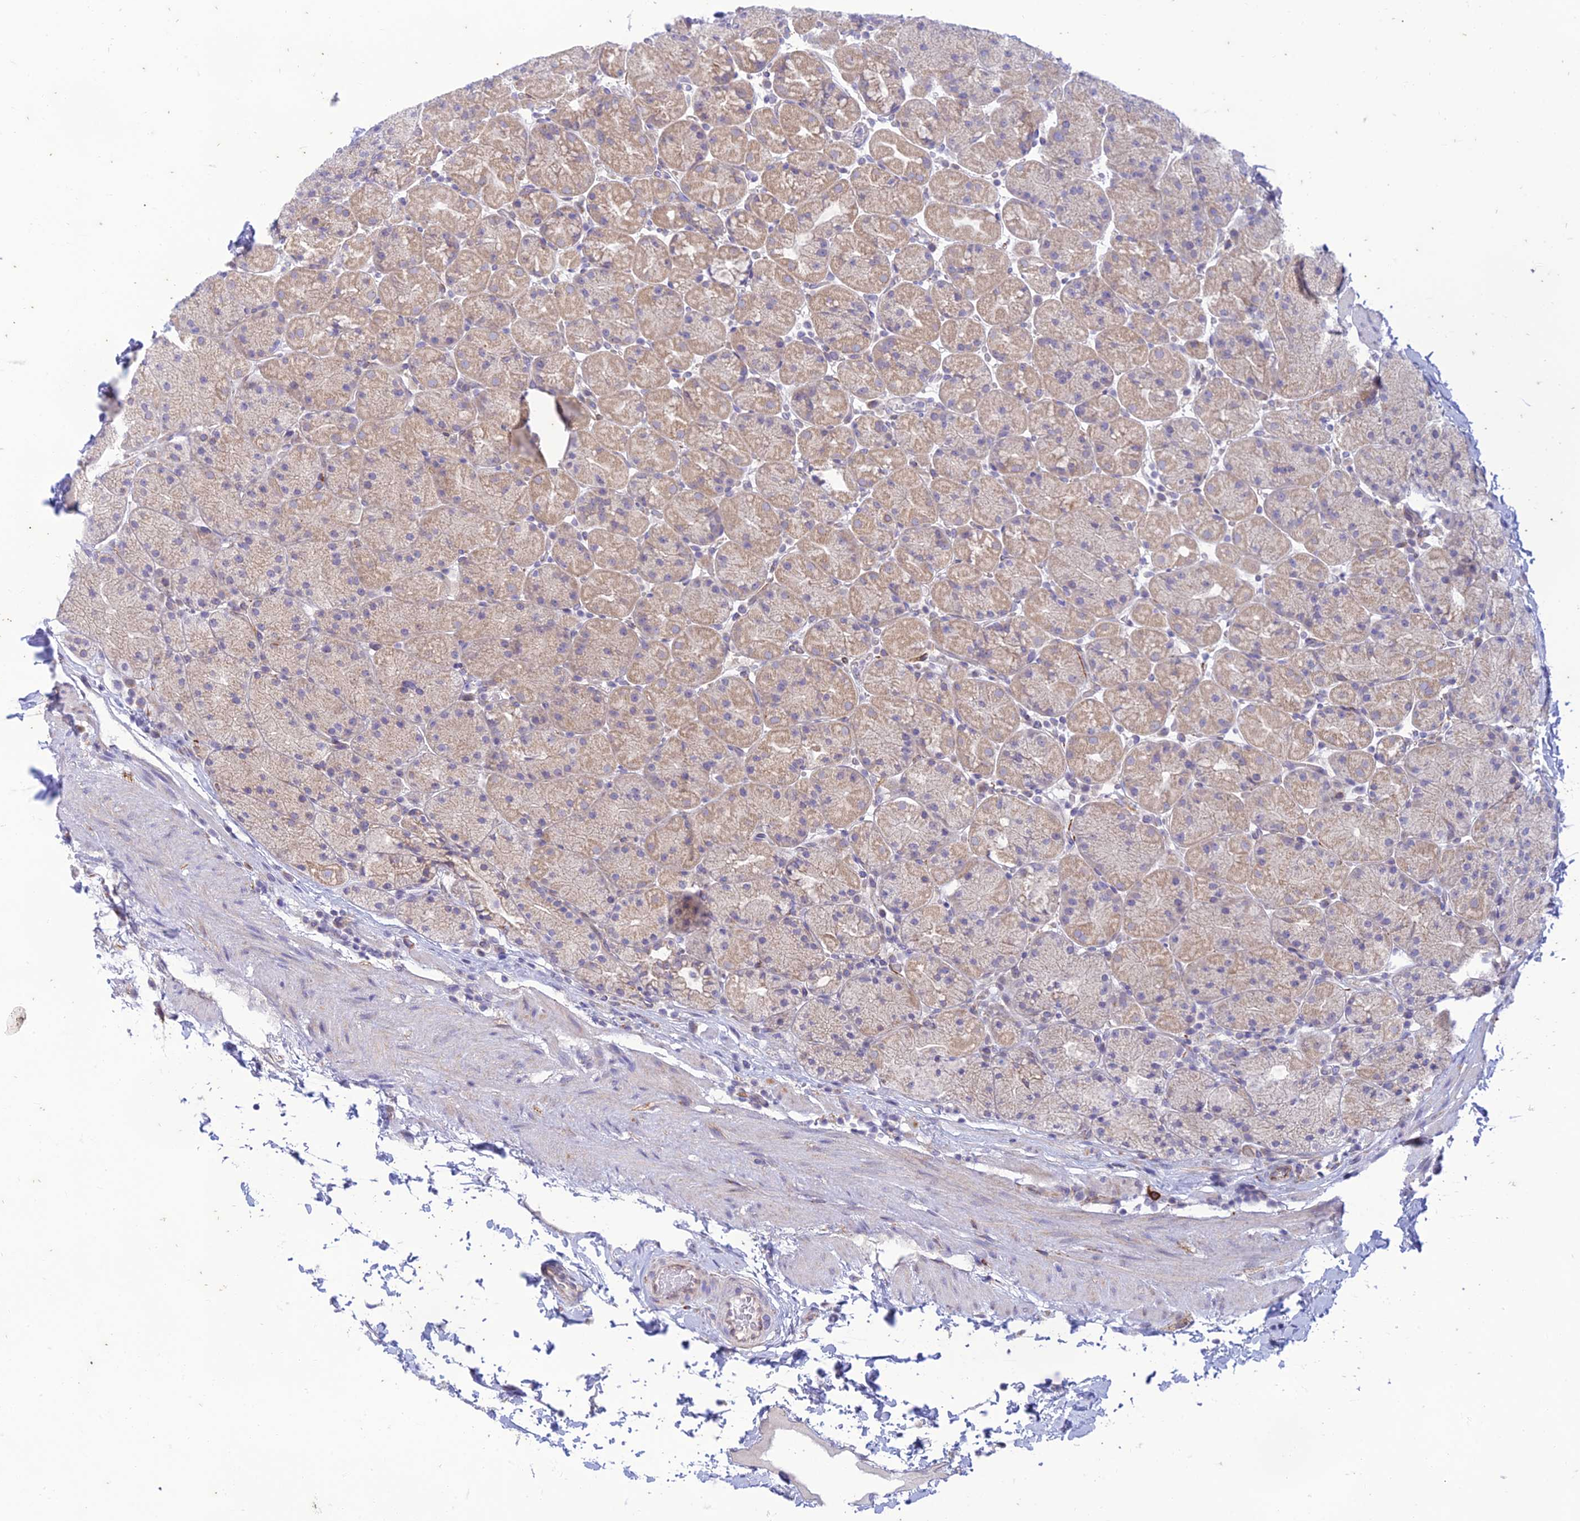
{"staining": {"intensity": "weak", "quantity": ">75%", "location": "cytoplasmic/membranous"}, "tissue": "stomach", "cell_type": "Glandular cells", "image_type": "normal", "snomed": [{"axis": "morphology", "description": "Normal tissue, NOS"}, {"axis": "topography", "description": "Stomach, upper"}, {"axis": "topography", "description": "Stomach, lower"}], "caption": "The image exhibits immunohistochemical staining of unremarkable stomach. There is weak cytoplasmic/membranous positivity is present in approximately >75% of glandular cells. (DAB (3,3'-diaminobenzidine) IHC, brown staining for protein, blue staining for nuclei).", "gene": "PTCD2", "patient": {"sex": "male", "age": 67}}